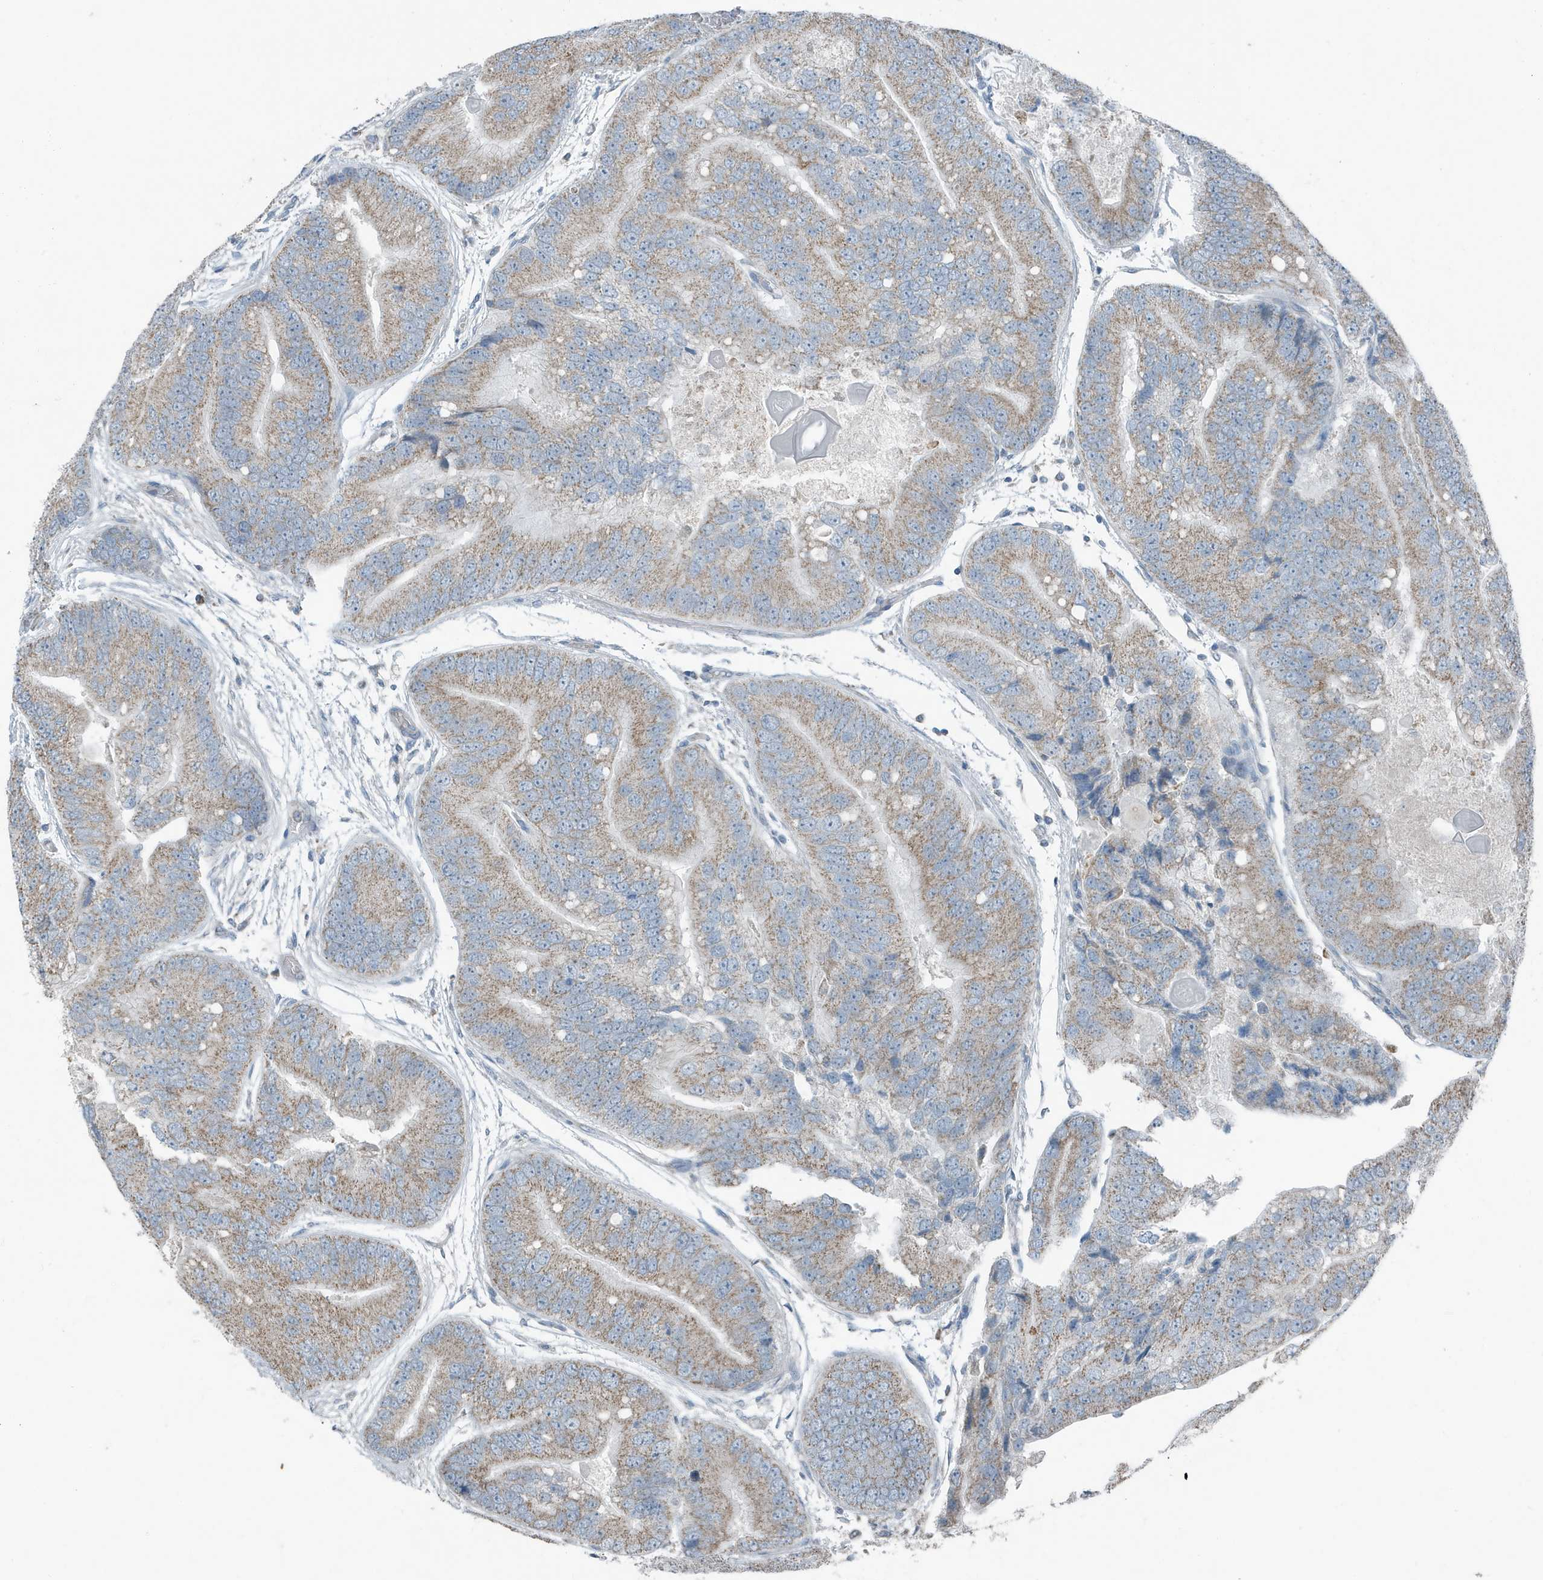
{"staining": {"intensity": "weak", "quantity": ">75%", "location": "cytoplasmic/membranous"}, "tissue": "prostate cancer", "cell_type": "Tumor cells", "image_type": "cancer", "snomed": [{"axis": "morphology", "description": "Adenocarcinoma, High grade"}, {"axis": "topography", "description": "Prostate"}], "caption": "Prostate high-grade adenocarcinoma was stained to show a protein in brown. There is low levels of weak cytoplasmic/membranous expression in approximately >75% of tumor cells.", "gene": "MT-CYB", "patient": {"sex": "male", "age": 70}}